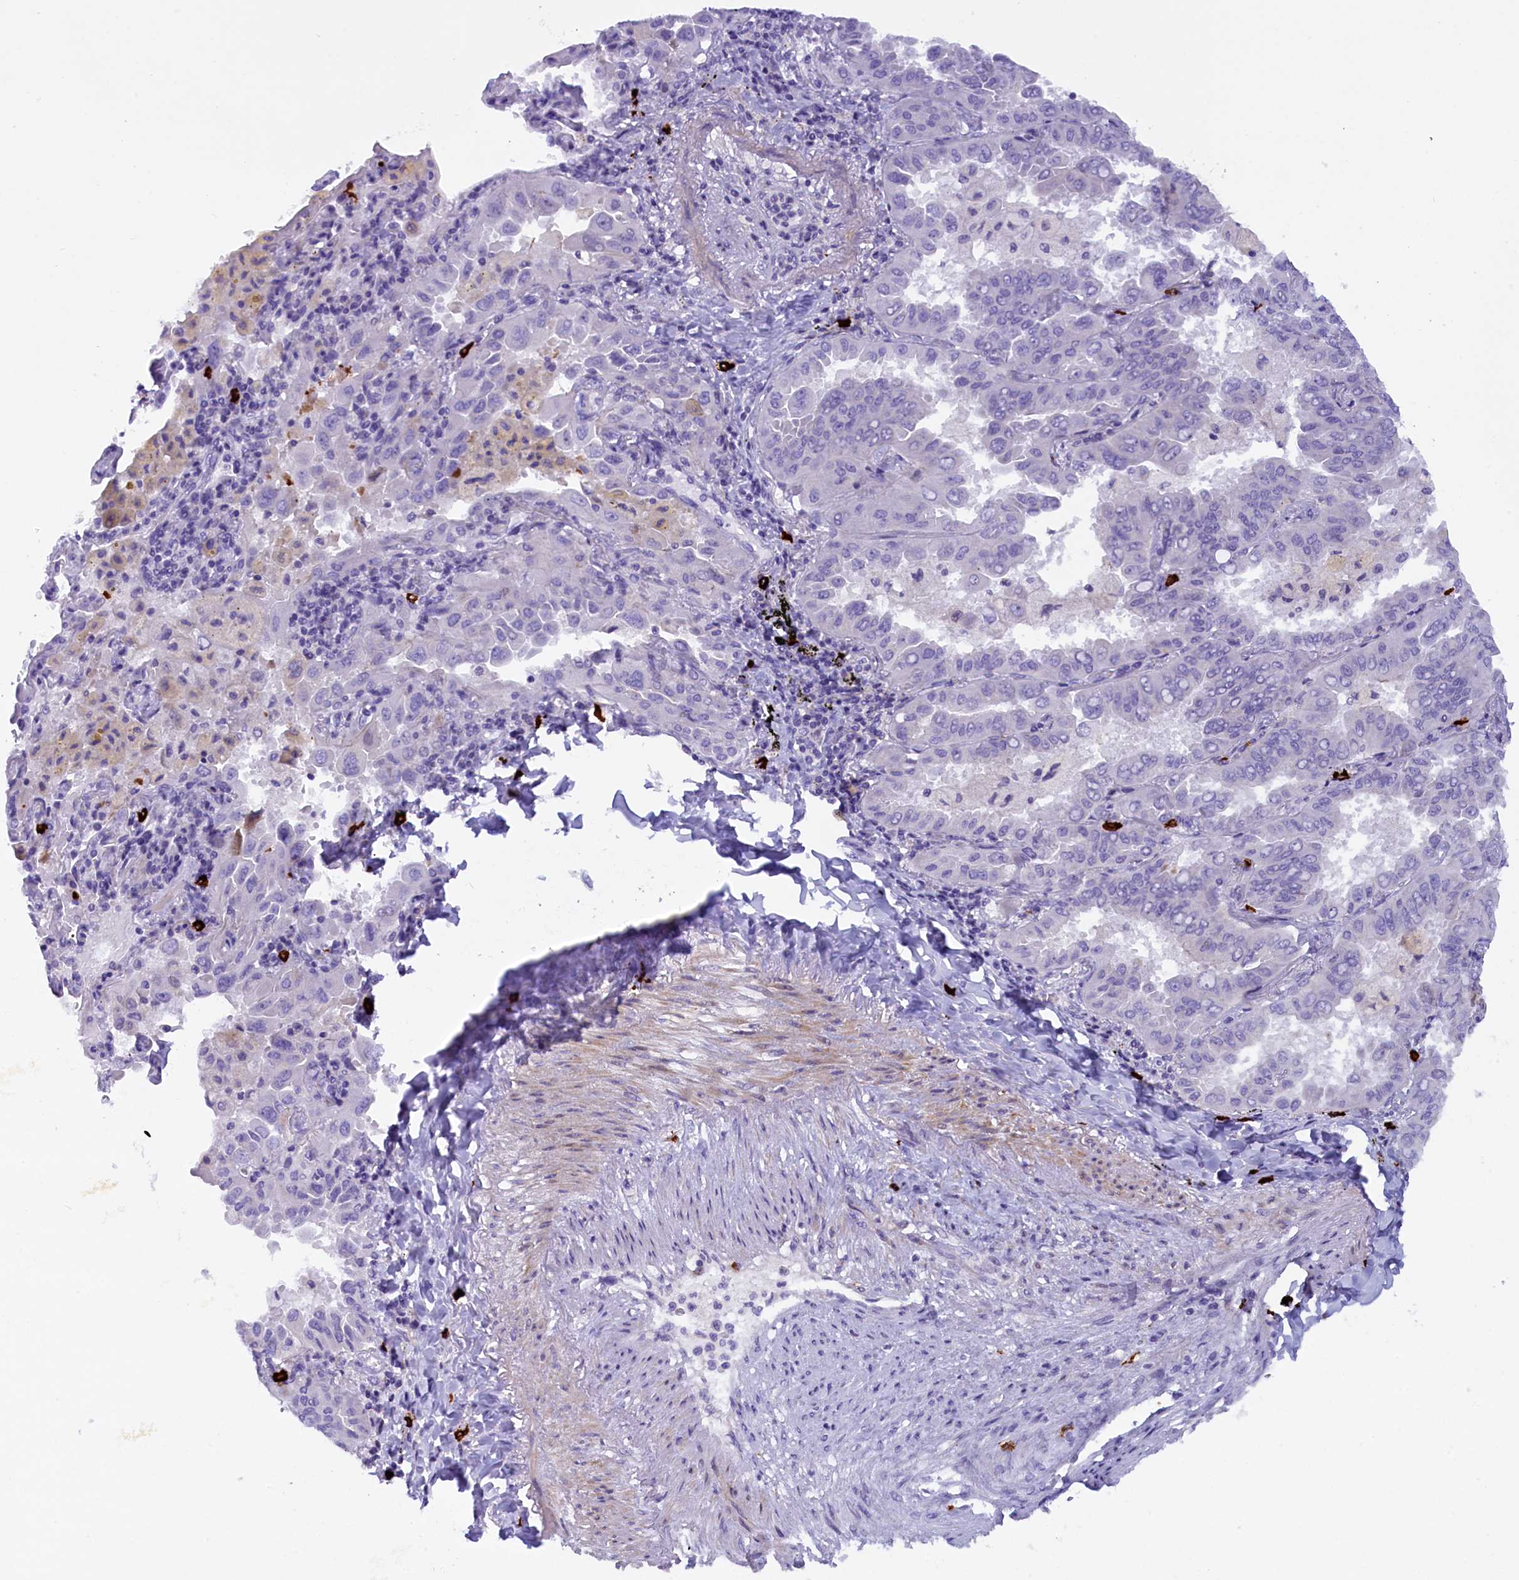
{"staining": {"intensity": "negative", "quantity": "none", "location": "none"}, "tissue": "lung cancer", "cell_type": "Tumor cells", "image_type": "cancer", "snomed": [{"axis": "morphology", "description": "Adenocarcinoma, NOS"}, {"axis": "topography", "description": "Lung"}], "caption": "This photomicrograph is of adenocarcinoma (lung) stained with IHC to label a protein in brown with the nuclei are counter-stained blue. There is no staining in tumor cells.", "gene": "RTTN", "patient": {"sex": "male", "age": 64}}